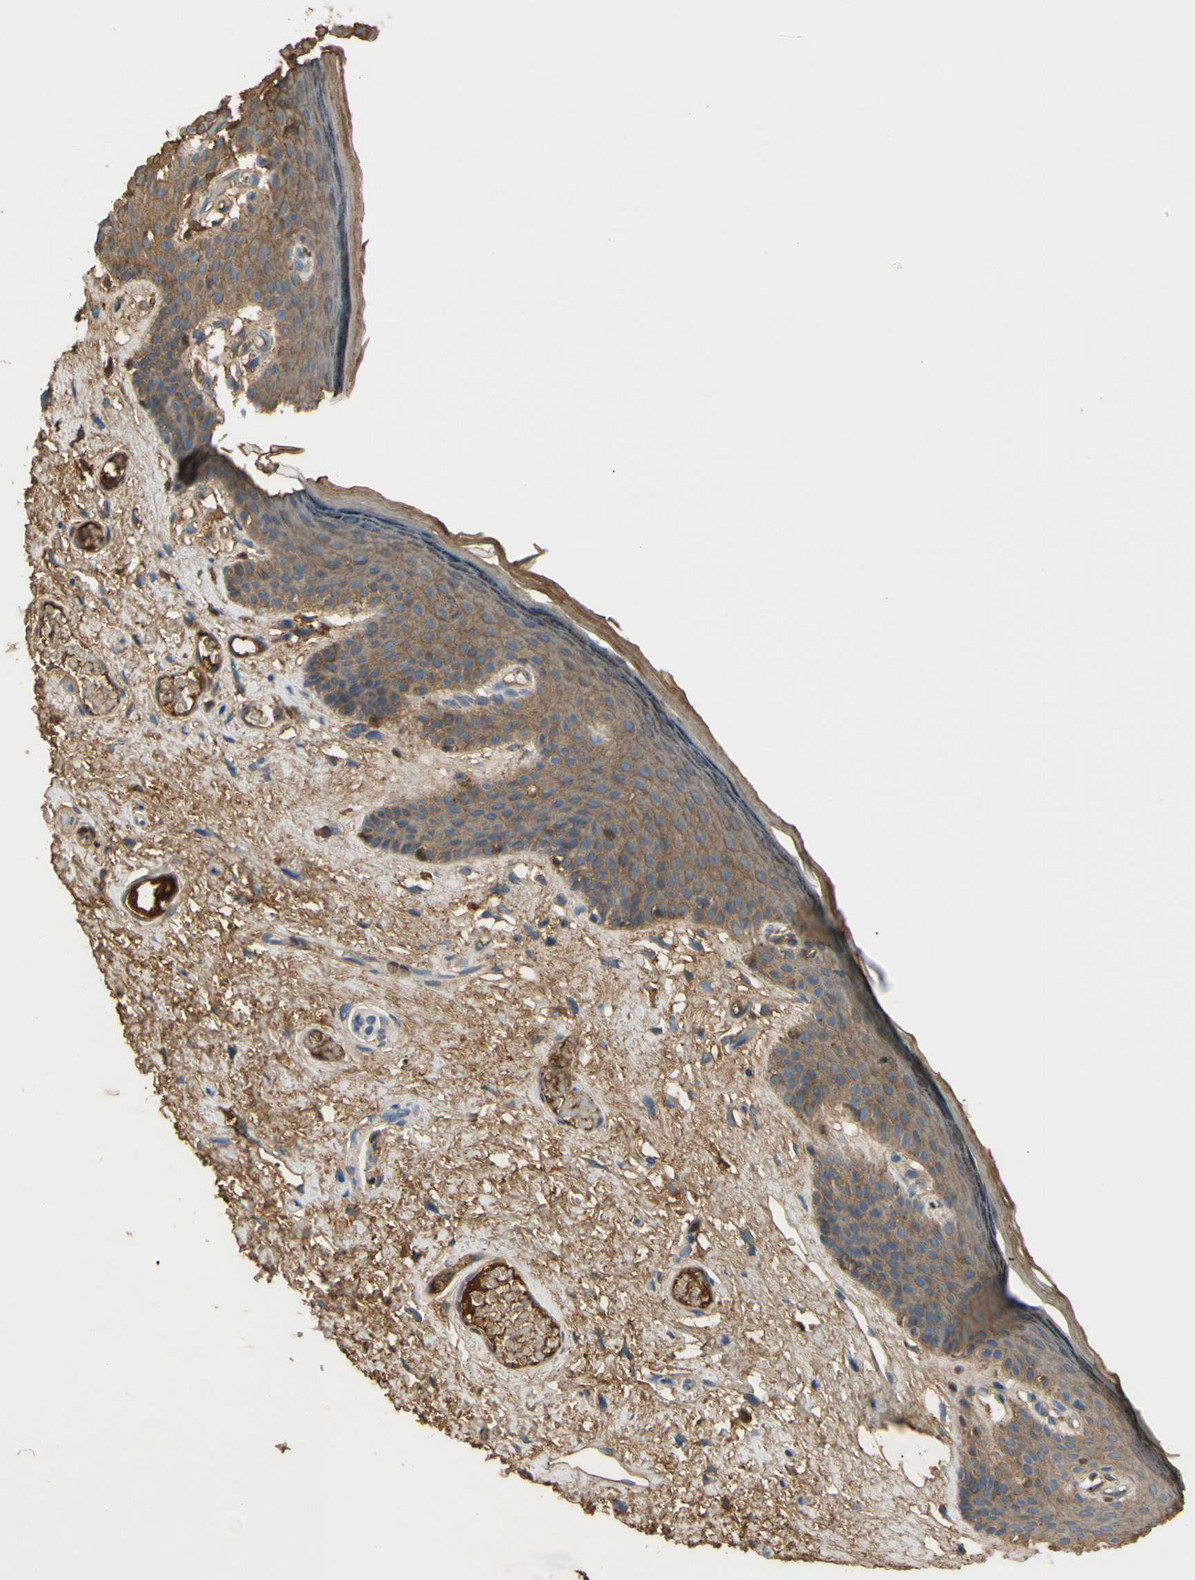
{"staining": {"intensity": "moderate", "quantity": ">75%", "location": "cytoplasmic/membranous"}, "tissue": "skin", "cell_type": "Epidermal cells", "image_type": "normal", "snomed": [{"axis": "morphology", "description": "Normal tissue, NOS"}, {"axis": "topography", "description": "Vulva"}], "caption": "The photomicrograph reveals staining of unremarkable skin, revealing moderate cytoplasmic/membranous protein positivity (brown color) within epidermal cells.", "gene": "TIMP2", "patient": {"sex": "female", "age": 54}}